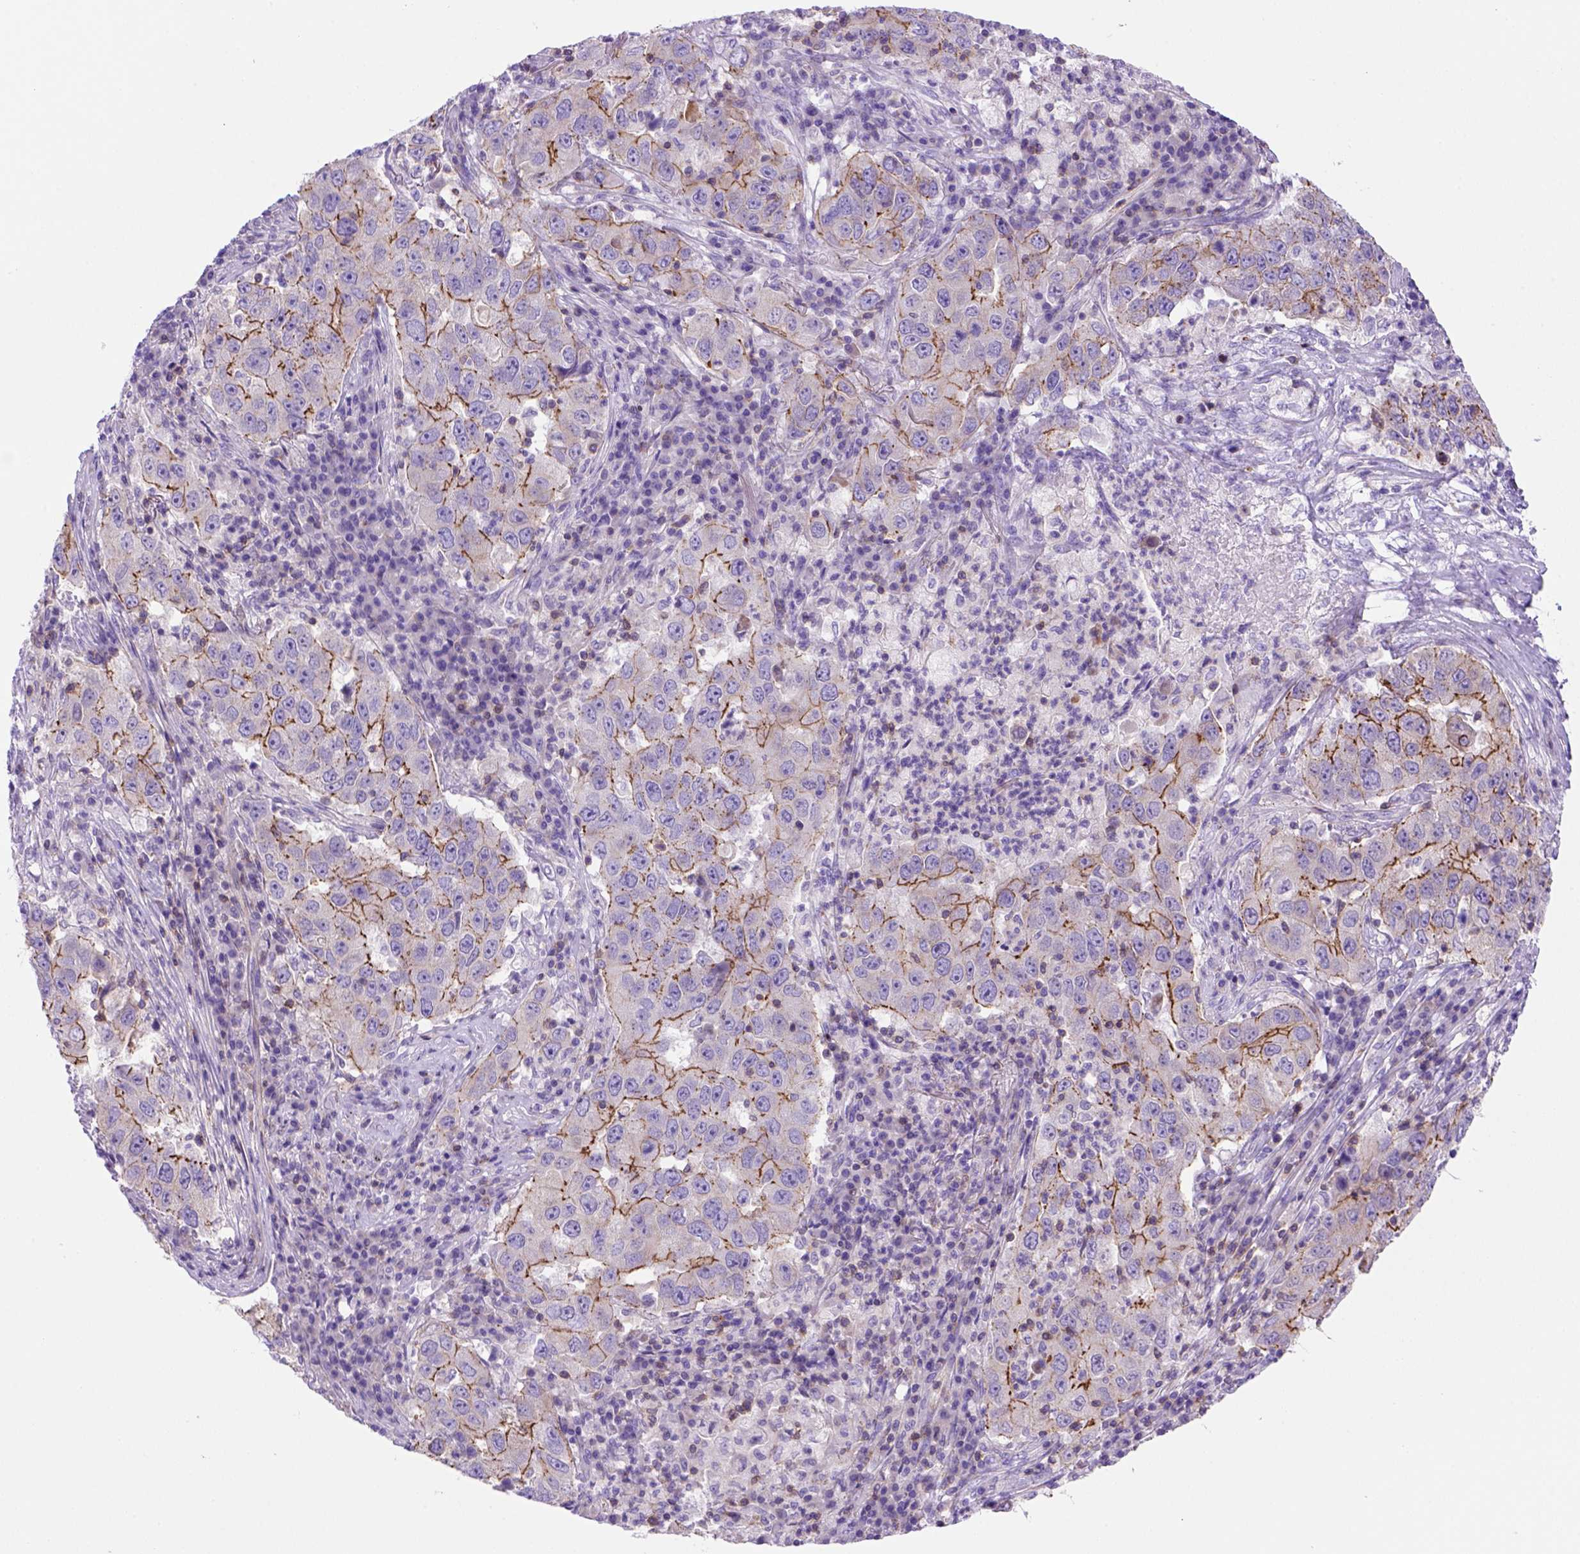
{"staining": {"intensity": "strong", "quantity": ">75%", "location": "cytoplasmic/membranous"}, "tissue": "lung cancer", "cell_type": "Tumor cells", "image_type": "cancer", "snomed": [{"axis": "morphology", "description": "Adenocarcinoma, NOS"}, {"axis": "topography", "description": "Lung"}], "caption": "Protein expression analysis of lung cancer (adenocarcinoma) exhibits strong cytoplasmic/membranous expression in approximately >75% of tumor cells. (brown staining indicates protein expression, while blue staining denotes nuclei).", "gene": "PEX12", "patient": {"sex": "male", "age": 73}}